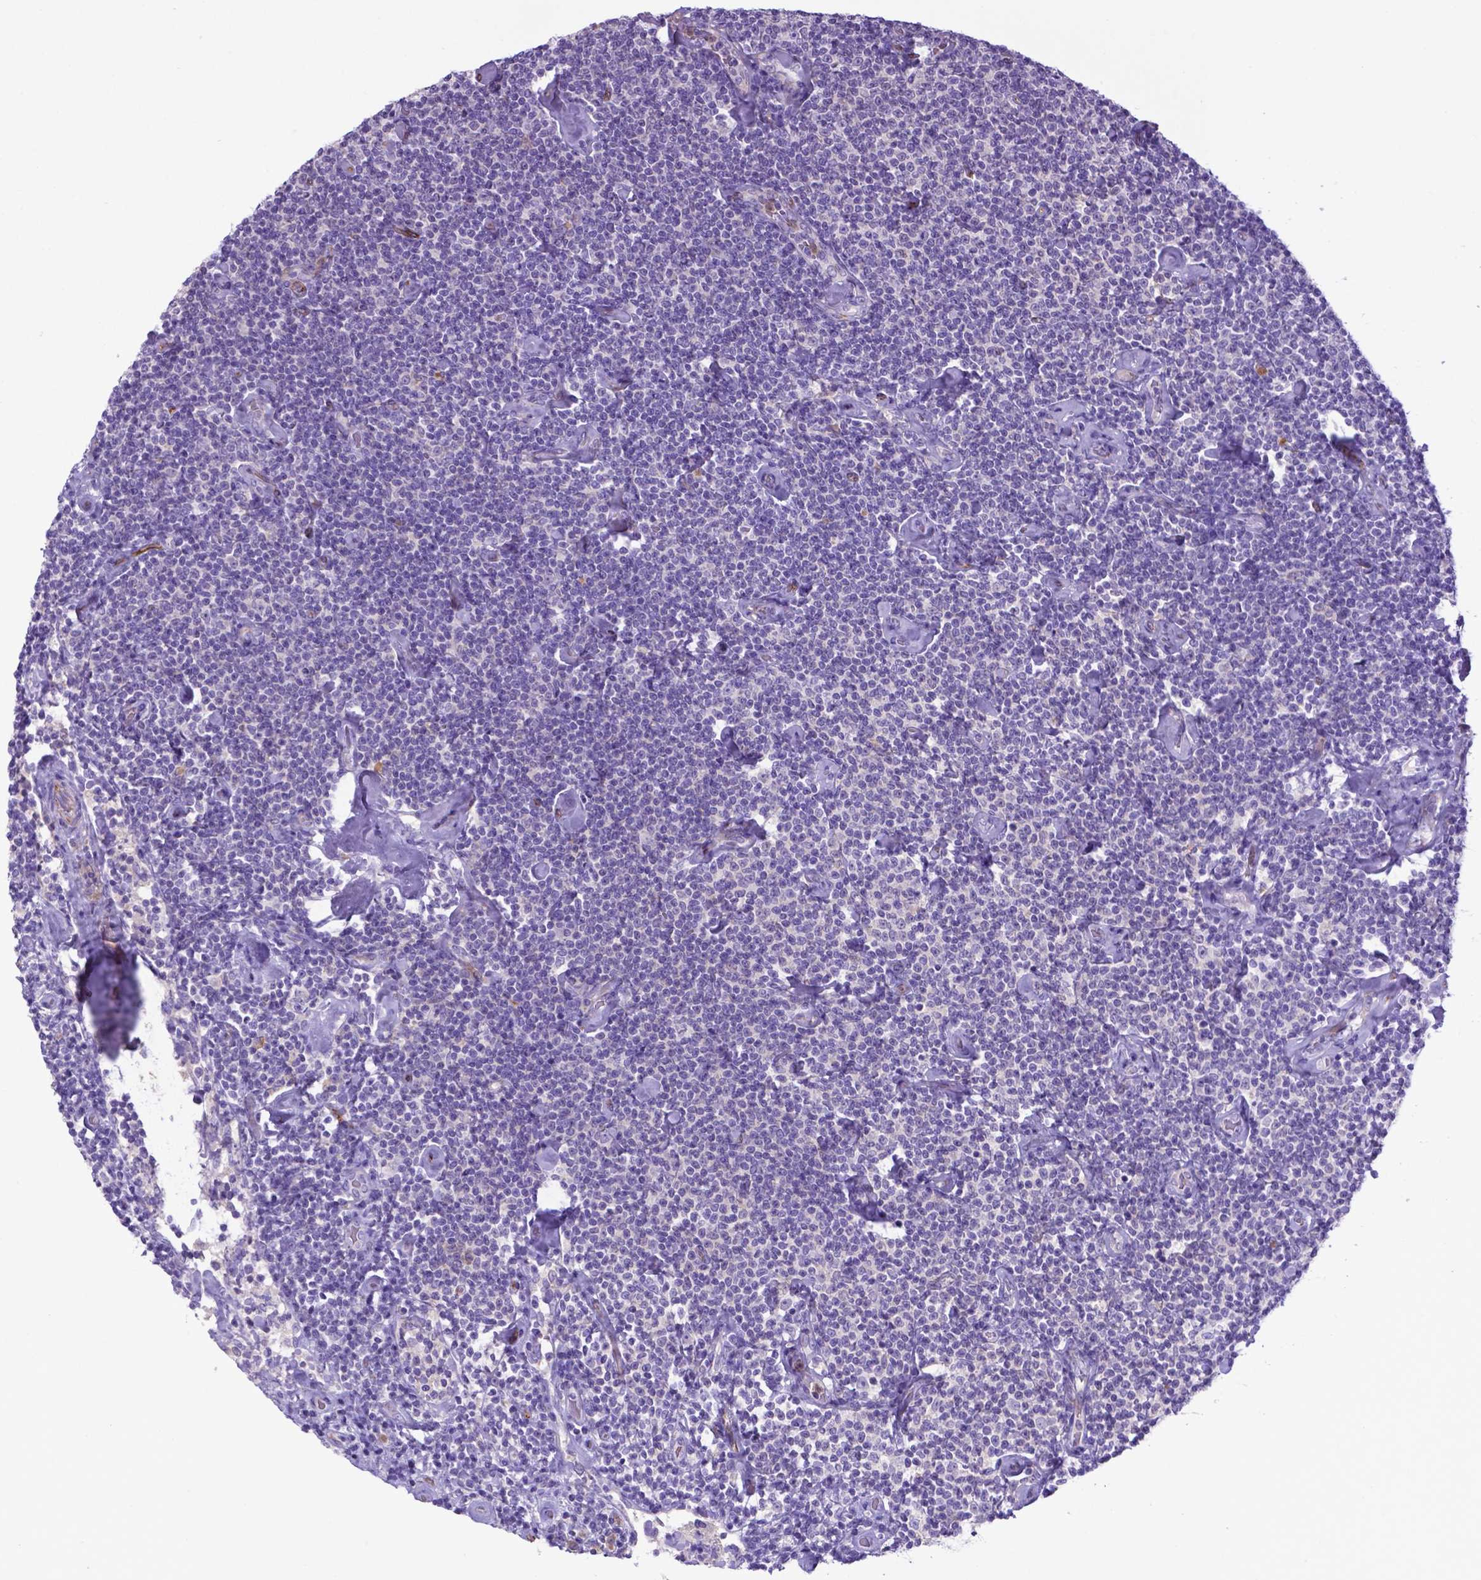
{"staining": {"intensity": "negative", "quantity": "none", "location": "none"}, "tissue": "lymphoma", "cell_type": "Tumor cells", "image_type": "cancer", "snomed": [{"axis": "morphology", "description": "Malignant lymphoma, non-Hodgkin's type, Low grade"}, {"axis": "topography", "description": "Lymph node"}], "caption": "Image shows no protein staining in tumor cells of low-grade malignant lymphoma, non-Hodgkin's type tissue.", "gene": "LZTR1", "patient": {"sex": "male", "age": 81}}